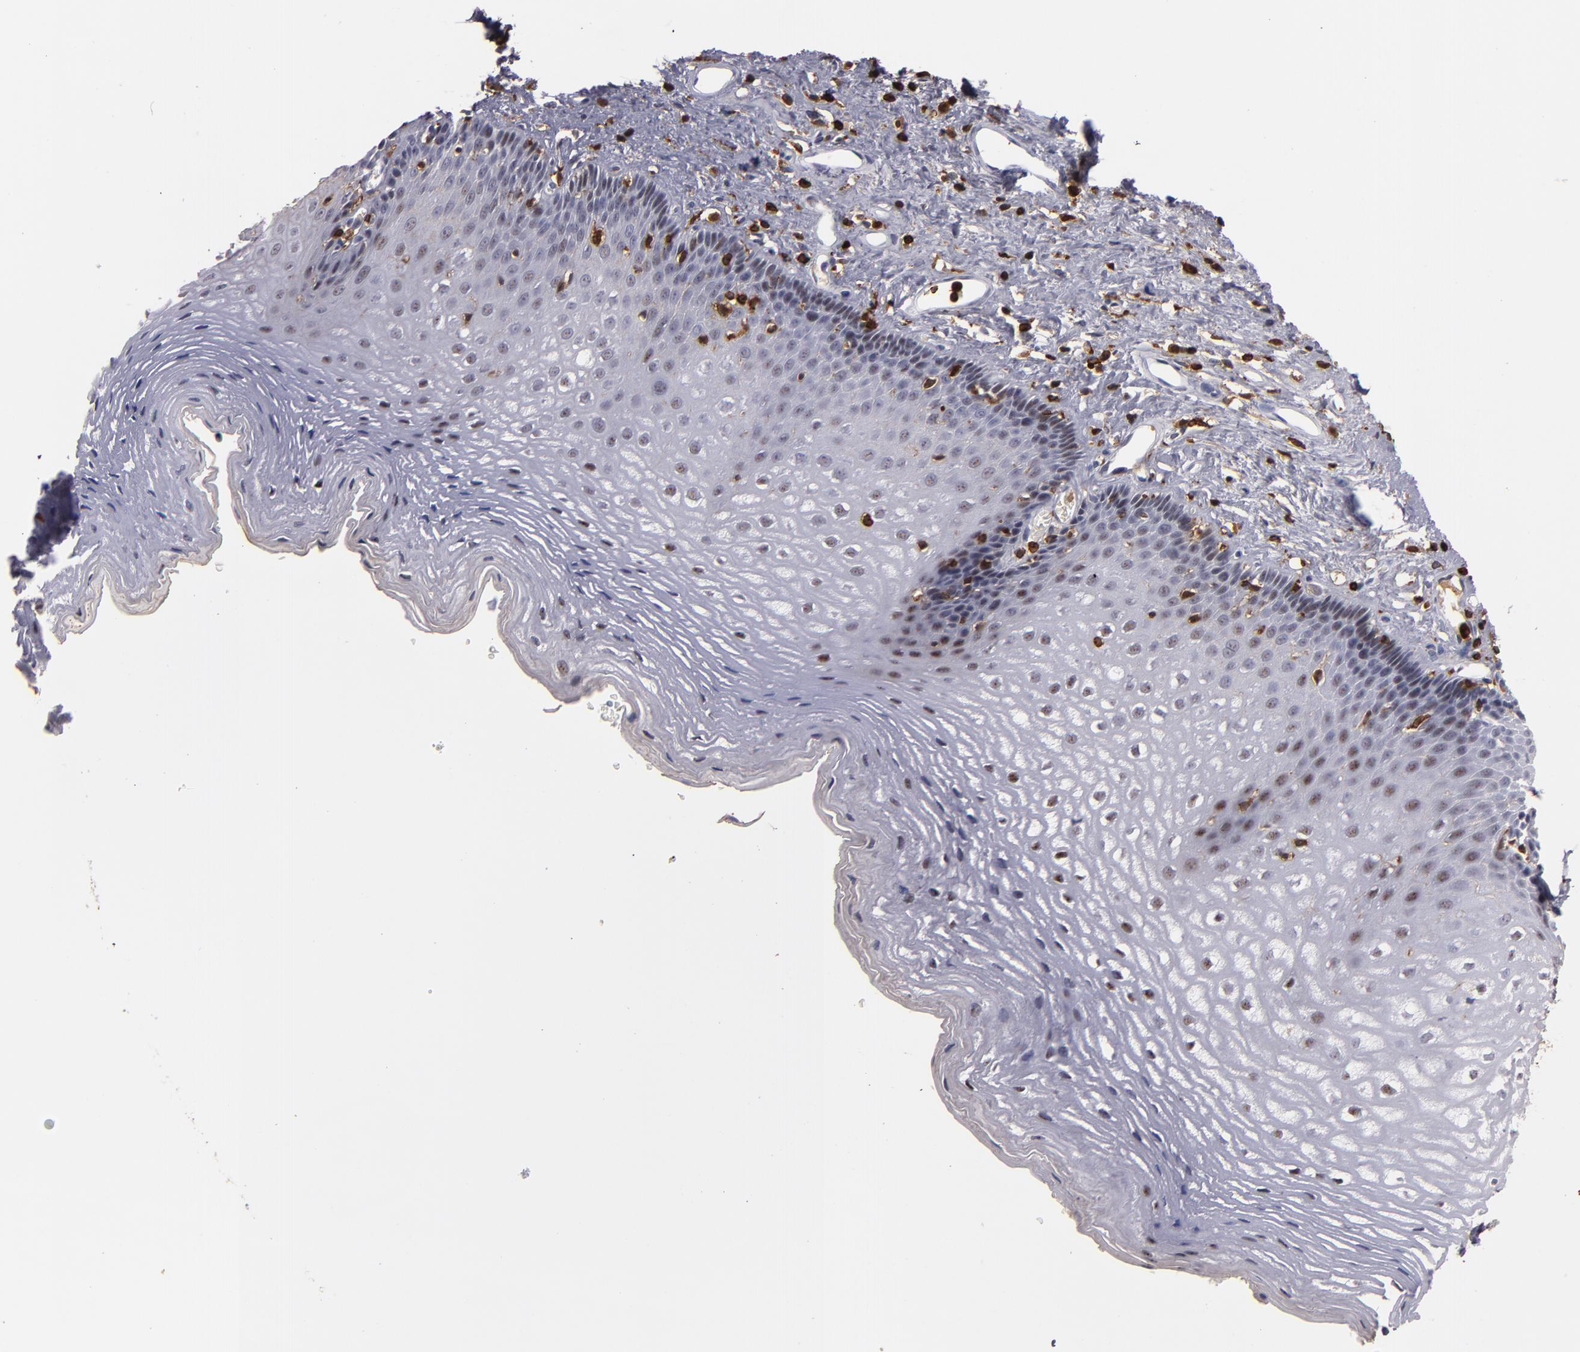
{"staining": {"intensity": "weak", "quantity": "<25%", "location": "nuclear"}, "tissue": "esophagus", "cell_type": "Squamous epithelial cells", "image_type": "normal", "snomed": [{"axis": "morphology", "description": "Normal tissue, NOS"}, {"axis": "topography", "description": "Esophagus"}], "caption": "This is a micrograph of immunohistochemistry staining of benign esophagus, which shows no staining in squamous epithelial cells.", "gene": "WAS", "patient": {"sex": "female", "age": 70}}